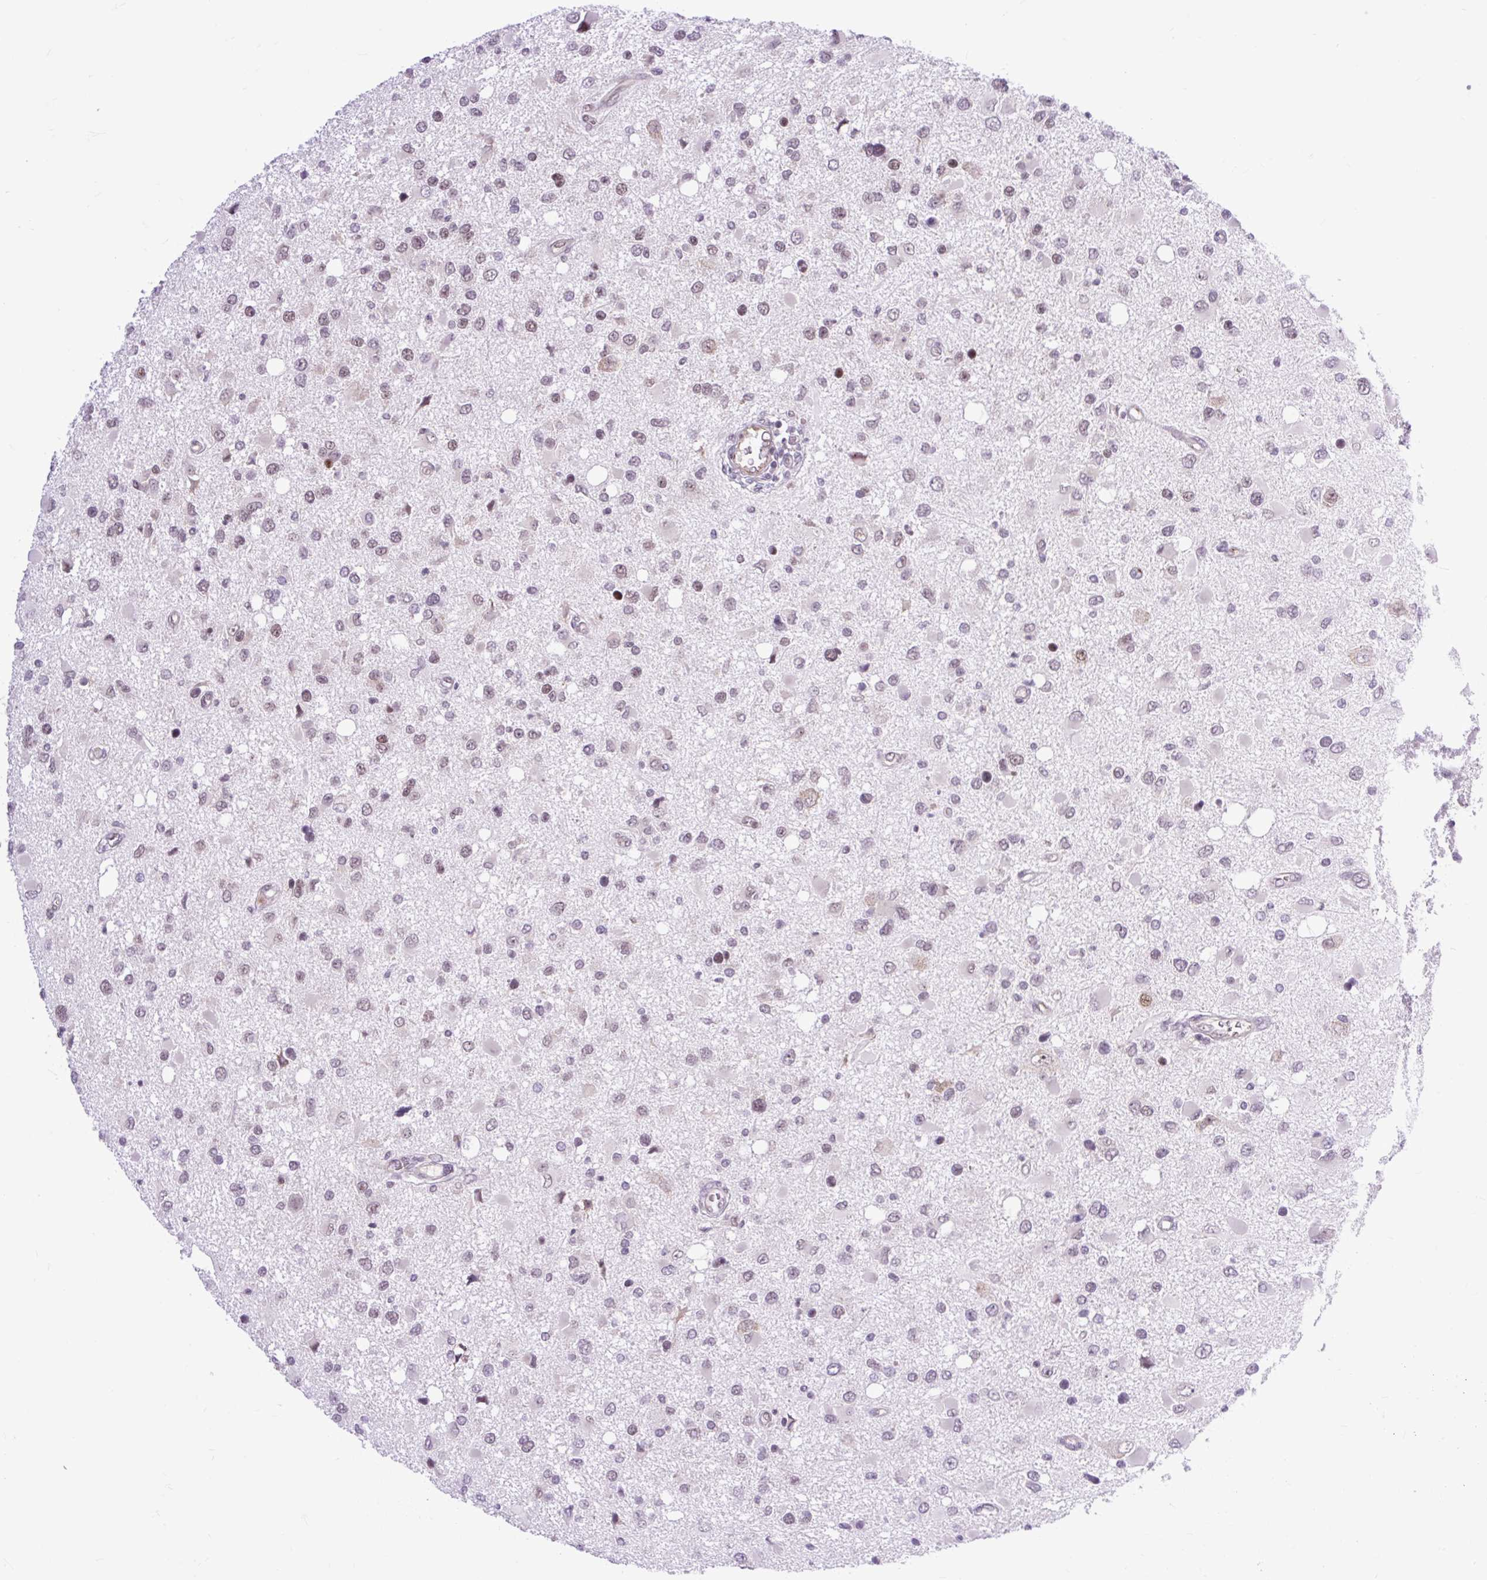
{"staining": {"intensity": "weak", "quantity": "25%-75%", "location": "nuclear"}, "tissue": "glioma", "cell_type": "Tumor cells", "image_type": "cancer", "snomed": [{"axis": "morphology", "description": "Glioma, malignant, High grade"}, {"axis": "topography", "description": "Brain"}], "caption": "Brown immunohistochemical staining in human glioma shows weak nuclear expression in about 25%-75% of tumor cells.", "gene": "CLK2", "patient": {"sex": "male", "age": 53}}